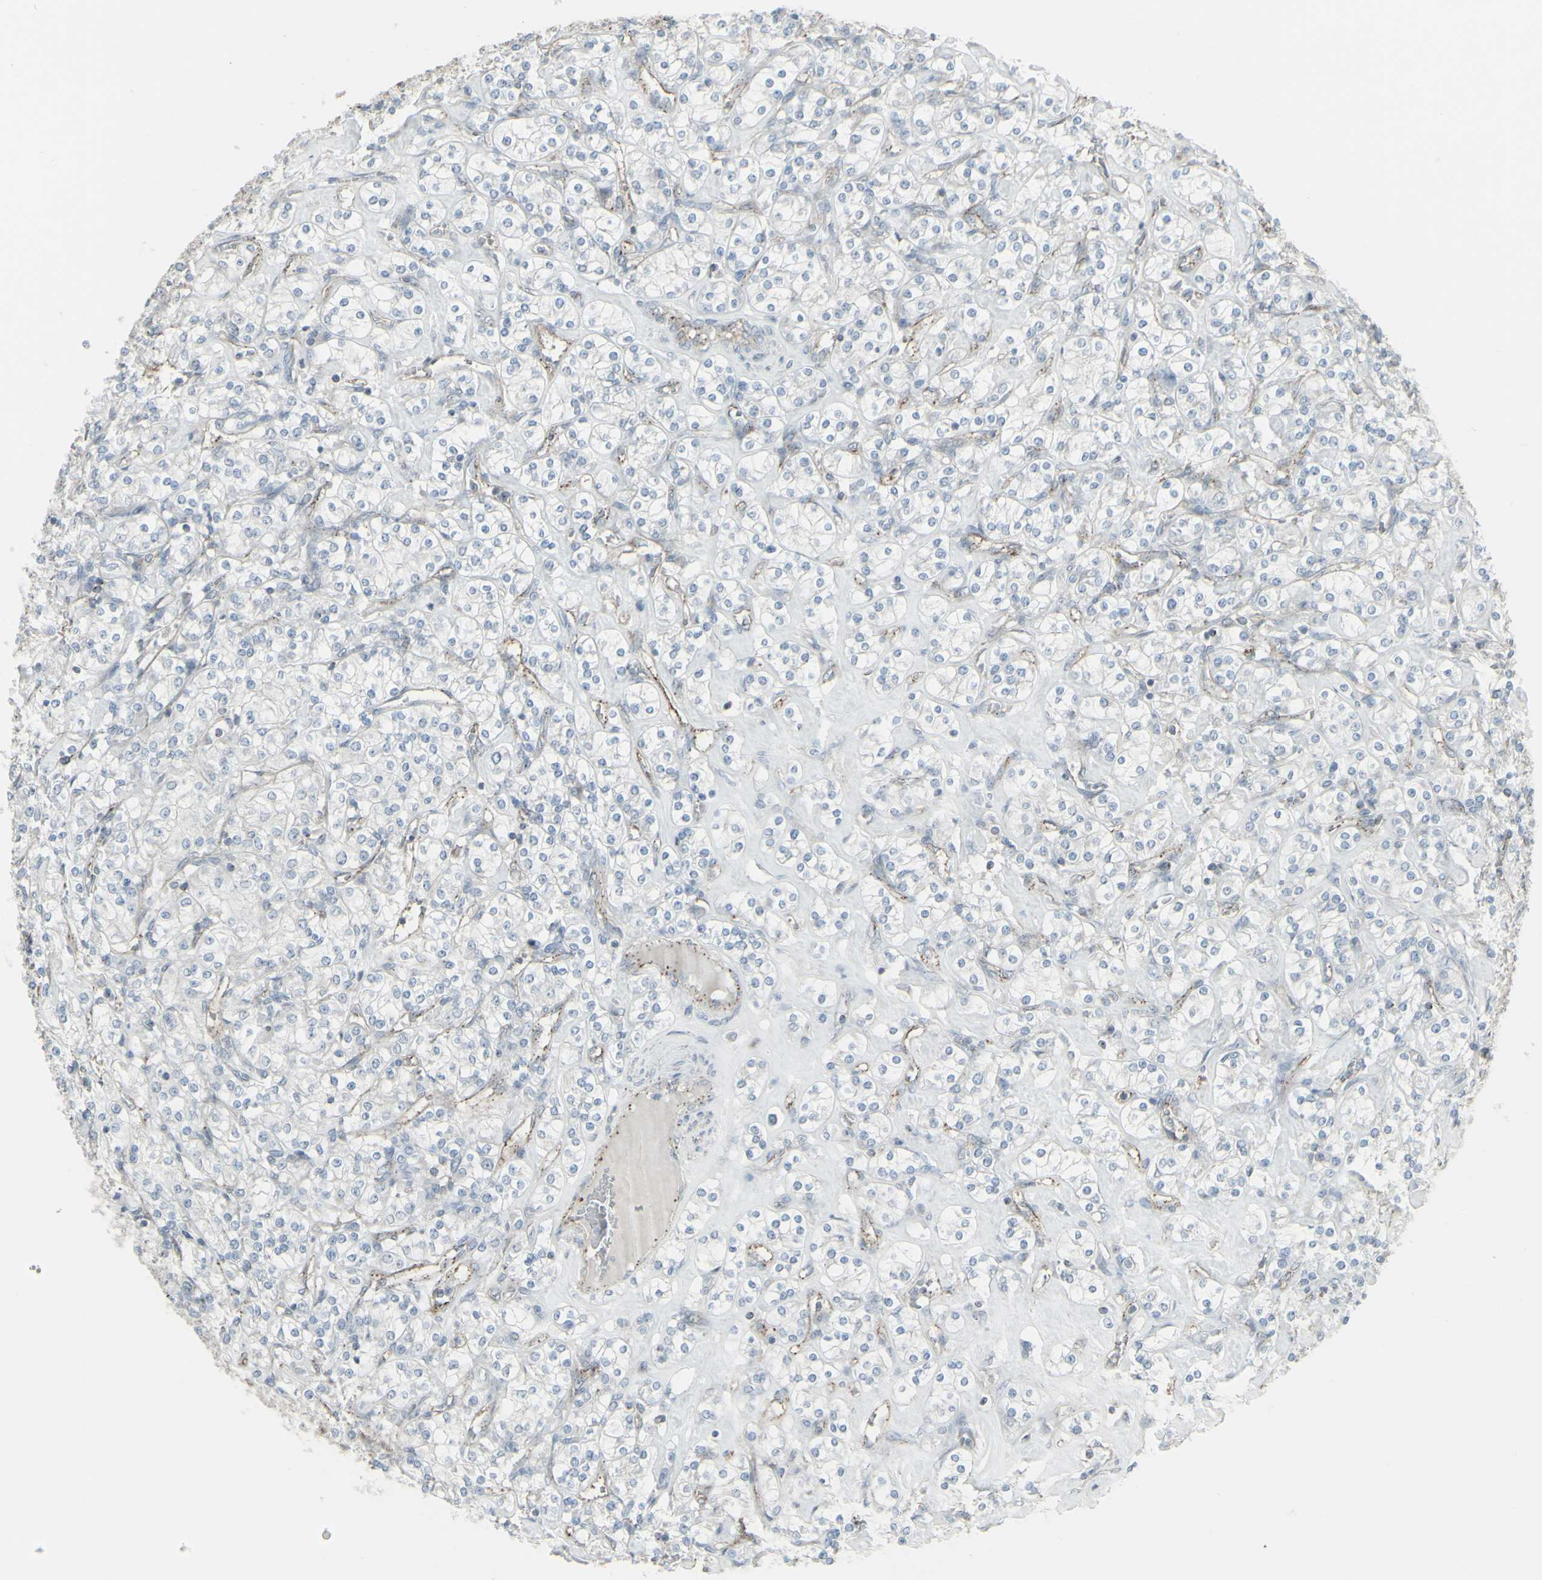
{"staining": {"intensity": "negative", "quantity": "none", "location": "none"}, "tissue": "renal cancer", "cell_type": "Tumor cells", "image_type": "cancer", "snomed": [{"axis": "morphology", "description": "Adenocarcinoma, NOS"}, {"axis": "topography", "description": "Kidney"}], "caption": "This micrograph is of renal cancer stained with immunohistochemistry to label a protein in brown with the nuclei are counter-stained blue. There is no positivity in tumor cells.", "gene": "GALNT6", "patient": {"sex": "male", "age": 77}}